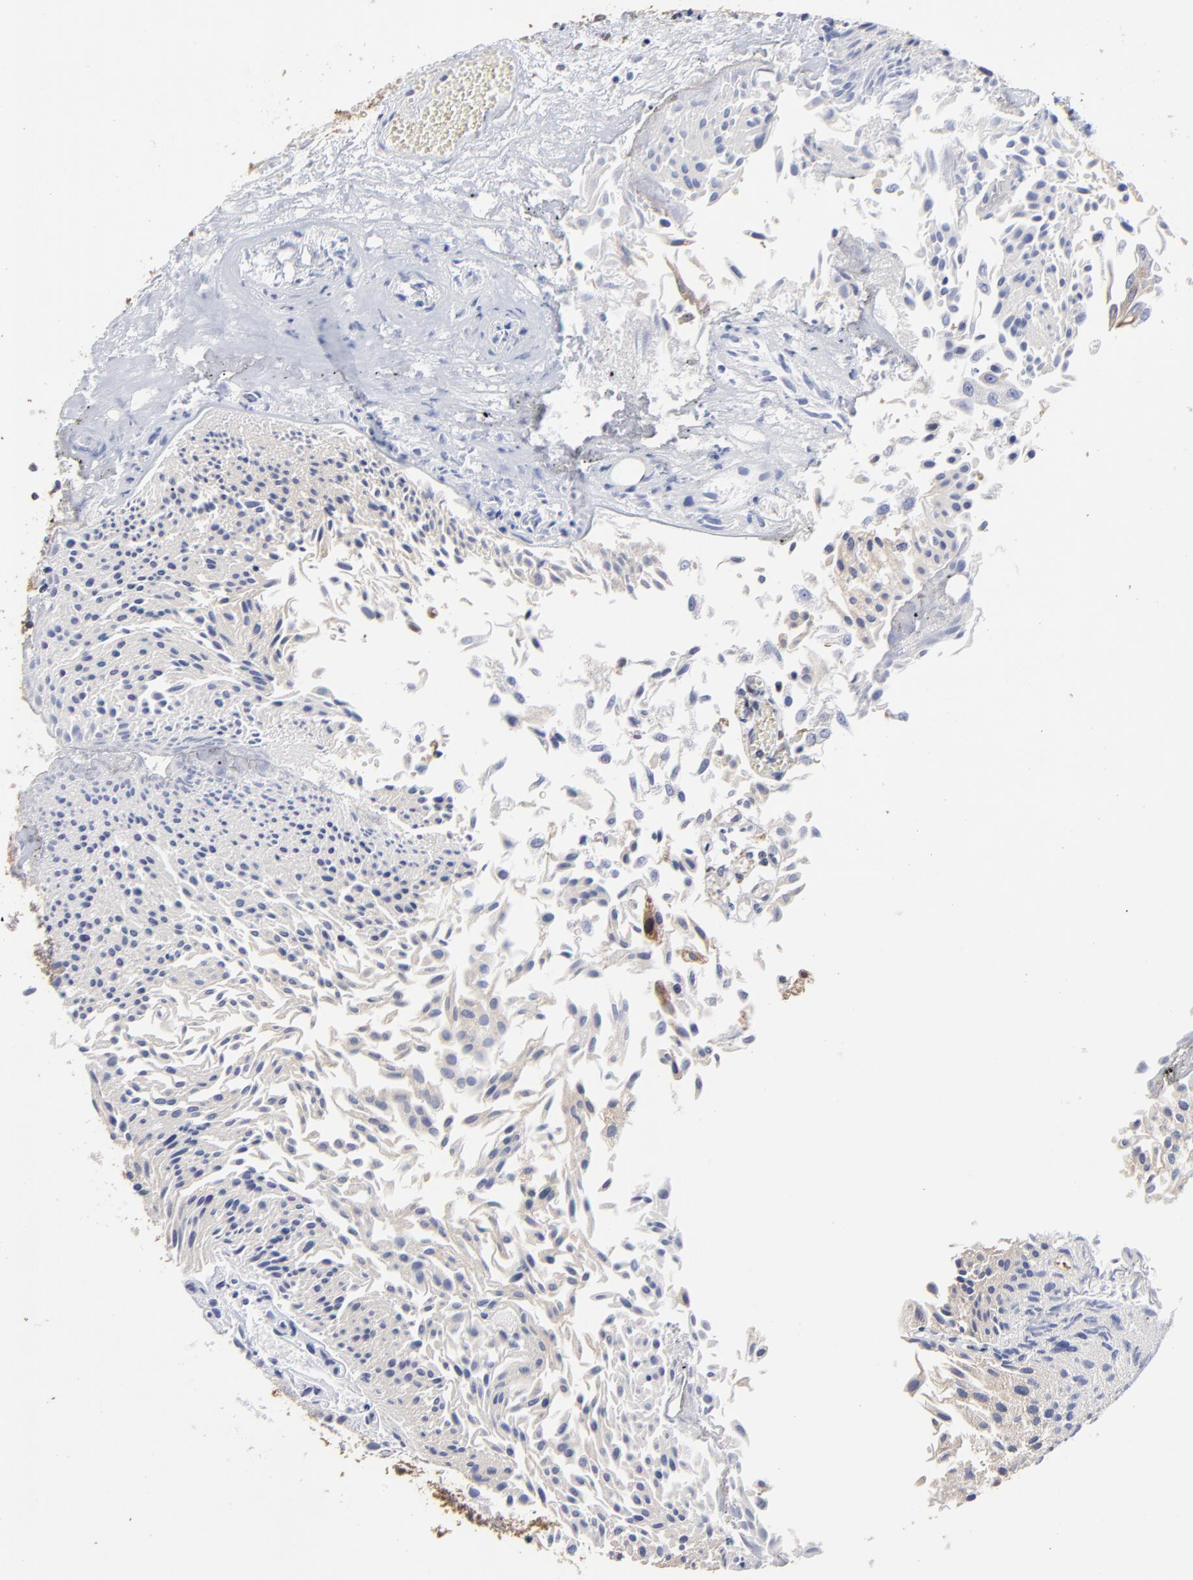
{"staining": {"intensity": "weak", "quantity": "<25%", "location": "cytoplasmic/membranous"}, "tissue": "urothelial cancer", "cell_type": "Tumor cells", "image_type": "cancer", "snomed": [{"axis": "morphology", "description": "Urothelial carcinoma, Low grade"}, {"axis": "topography", "description": "Urinary bladder"}], "caption": "Immunohistochemistry (IHC) histopathology image of human urothelial cancer stained for a protein (brown), which displays no positivity in tumor cells.", "gene": "CCT2", "patient": {"sex": "male", "age": 86}}